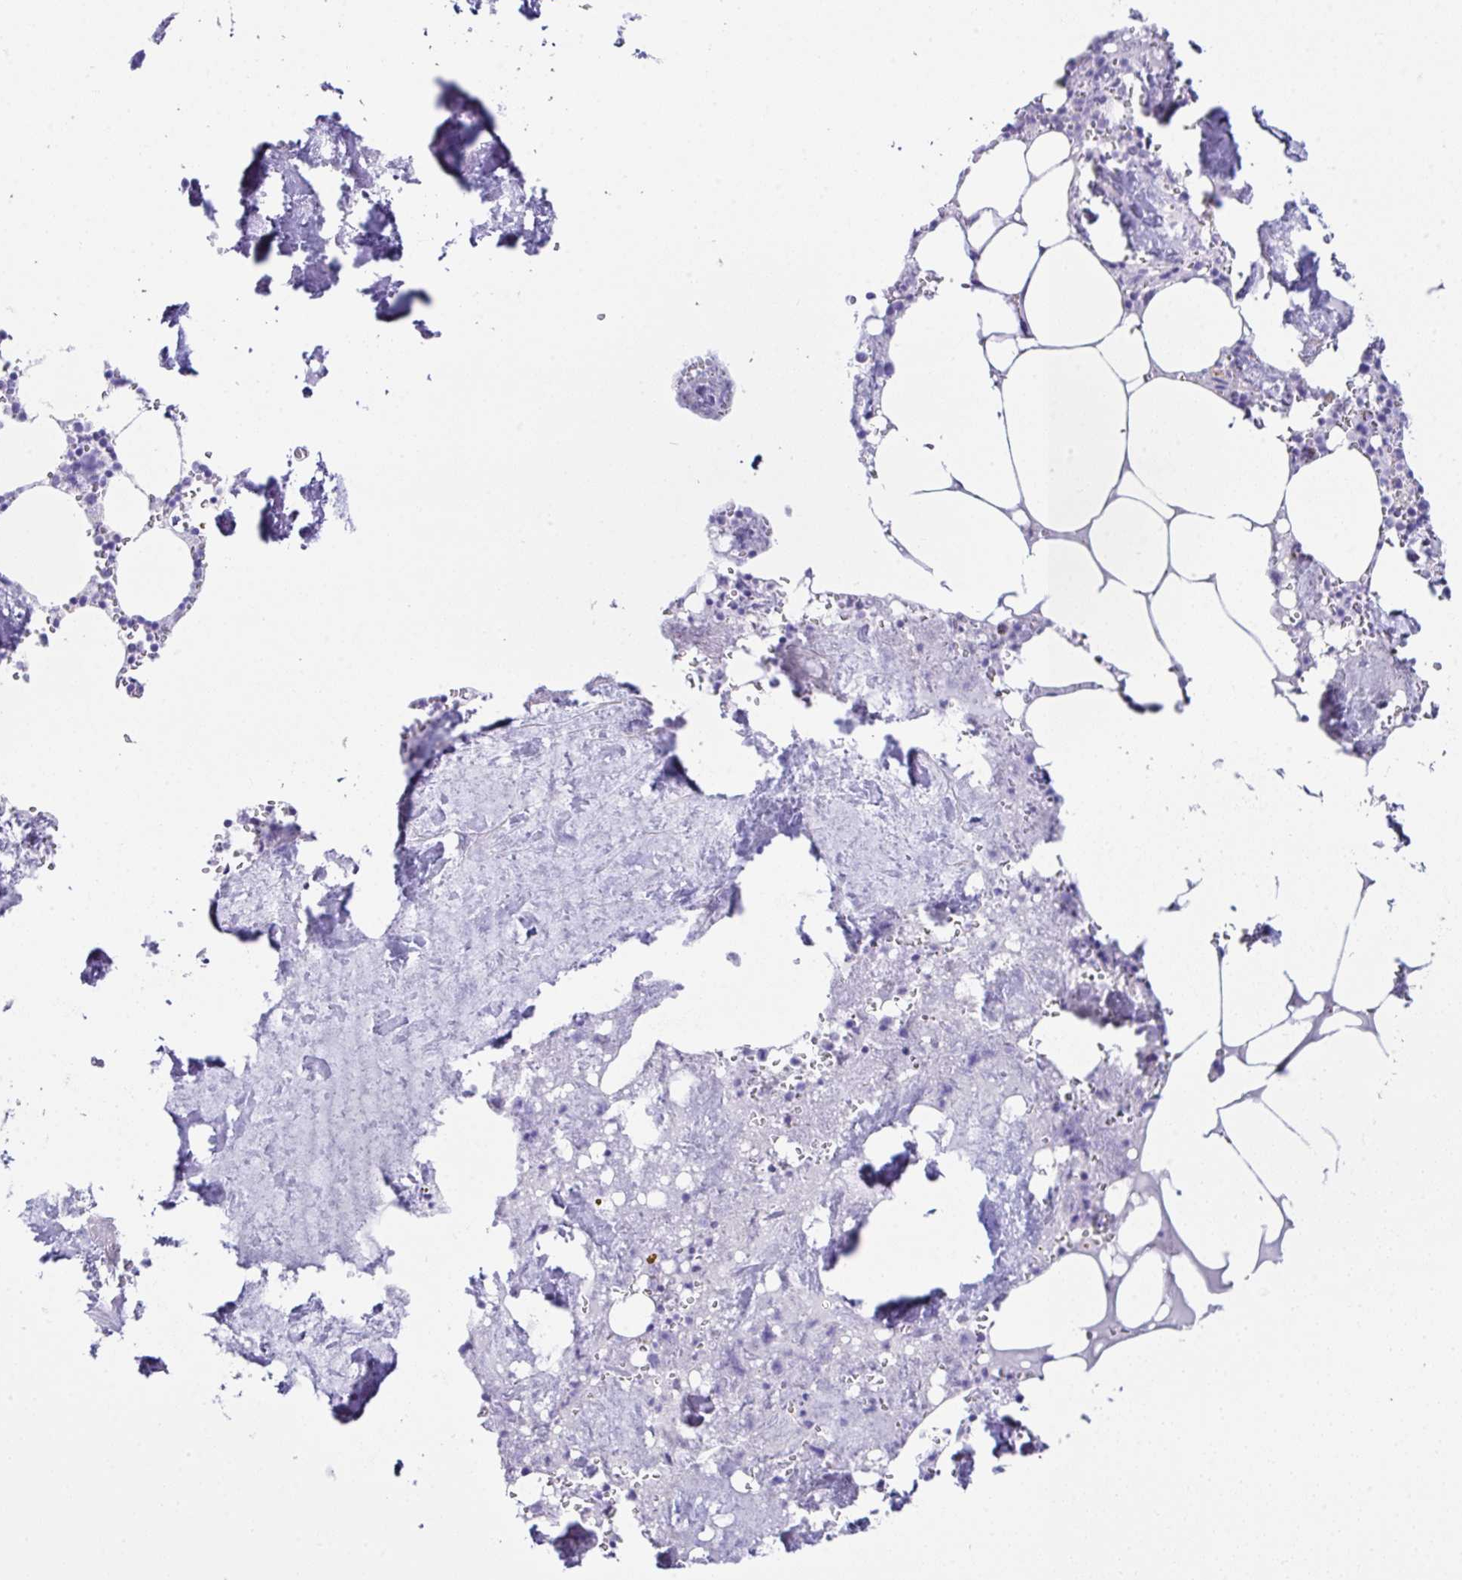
{"staining": {"intensity": "negative", "quantity": "none", "location": "none"}, "tissue": "bone marrow", "cell_type": "Hematopoietic cells", "image_type": "normal", "snomed": [{"axis": "morphology", "description": "Normal tissue, NOS"}, {"axis": "topography", "description": "Bone marrow"}], "caption": "Micrograph shows no significant protein staining in hematopoietic cells of benign bone marrow.", "gene": "LGALS4", "patient": {"sex": "male", "age": 54}}